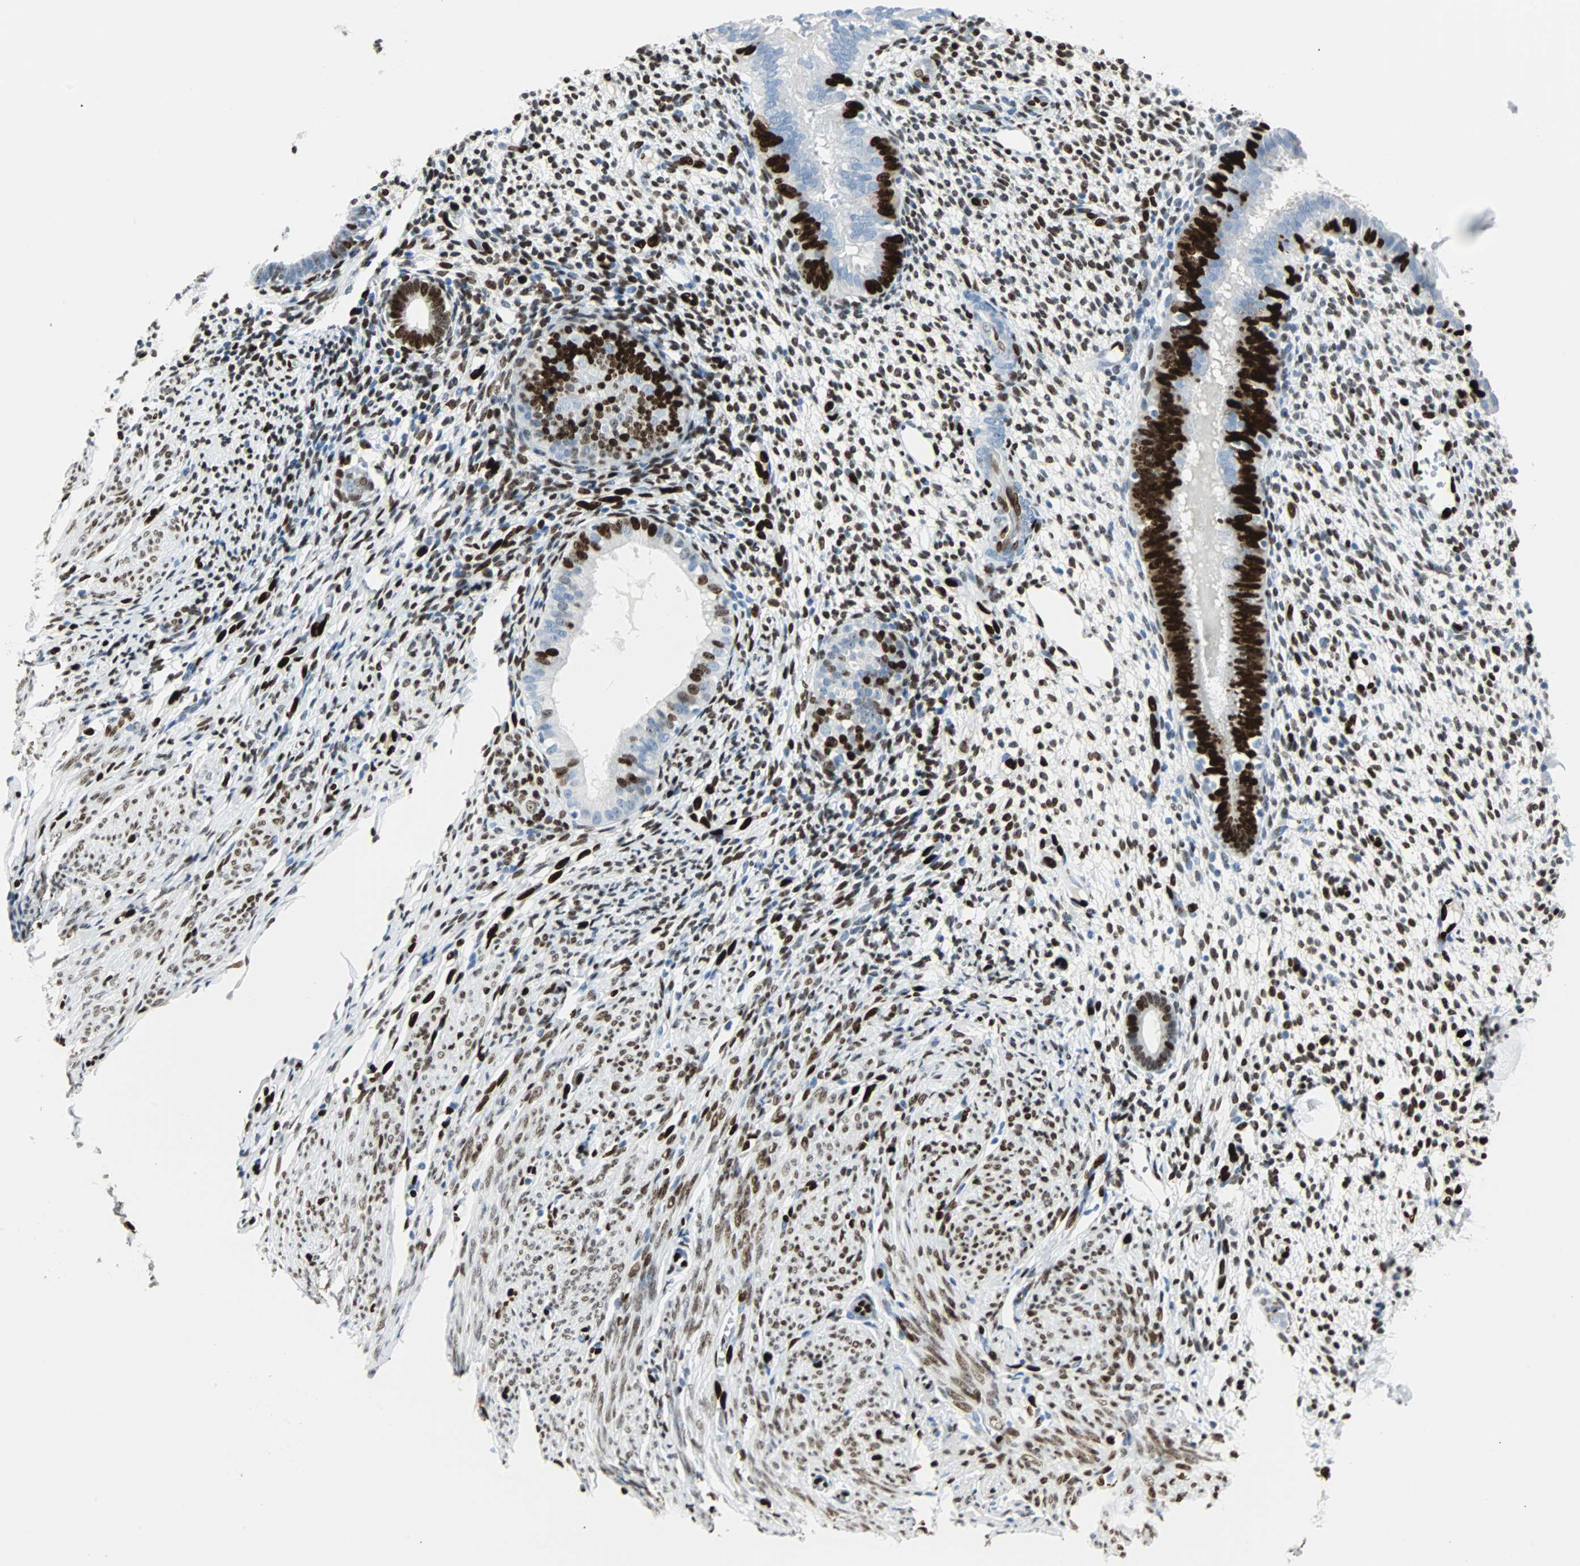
{"staining": {"intensity": "strong", "quantity": ">75%", "location": "nuclear"}, "tissue": "endometrium", "cell_type": "Cells in endometrial stroma", "image_type": "normal", "snomed": [{"axis": "morphology", "description": "Normal tissue, NOS"}, {"axis": "topography", "description": "Endometrium"}], "caption": "IHC of unremarkable human endometrium shows high levels of strong nuclear positivity in approximately >75% of cells in endometrial stroma.", "gene": "IL33", "patient": {"sex": "female", "age": 61}}